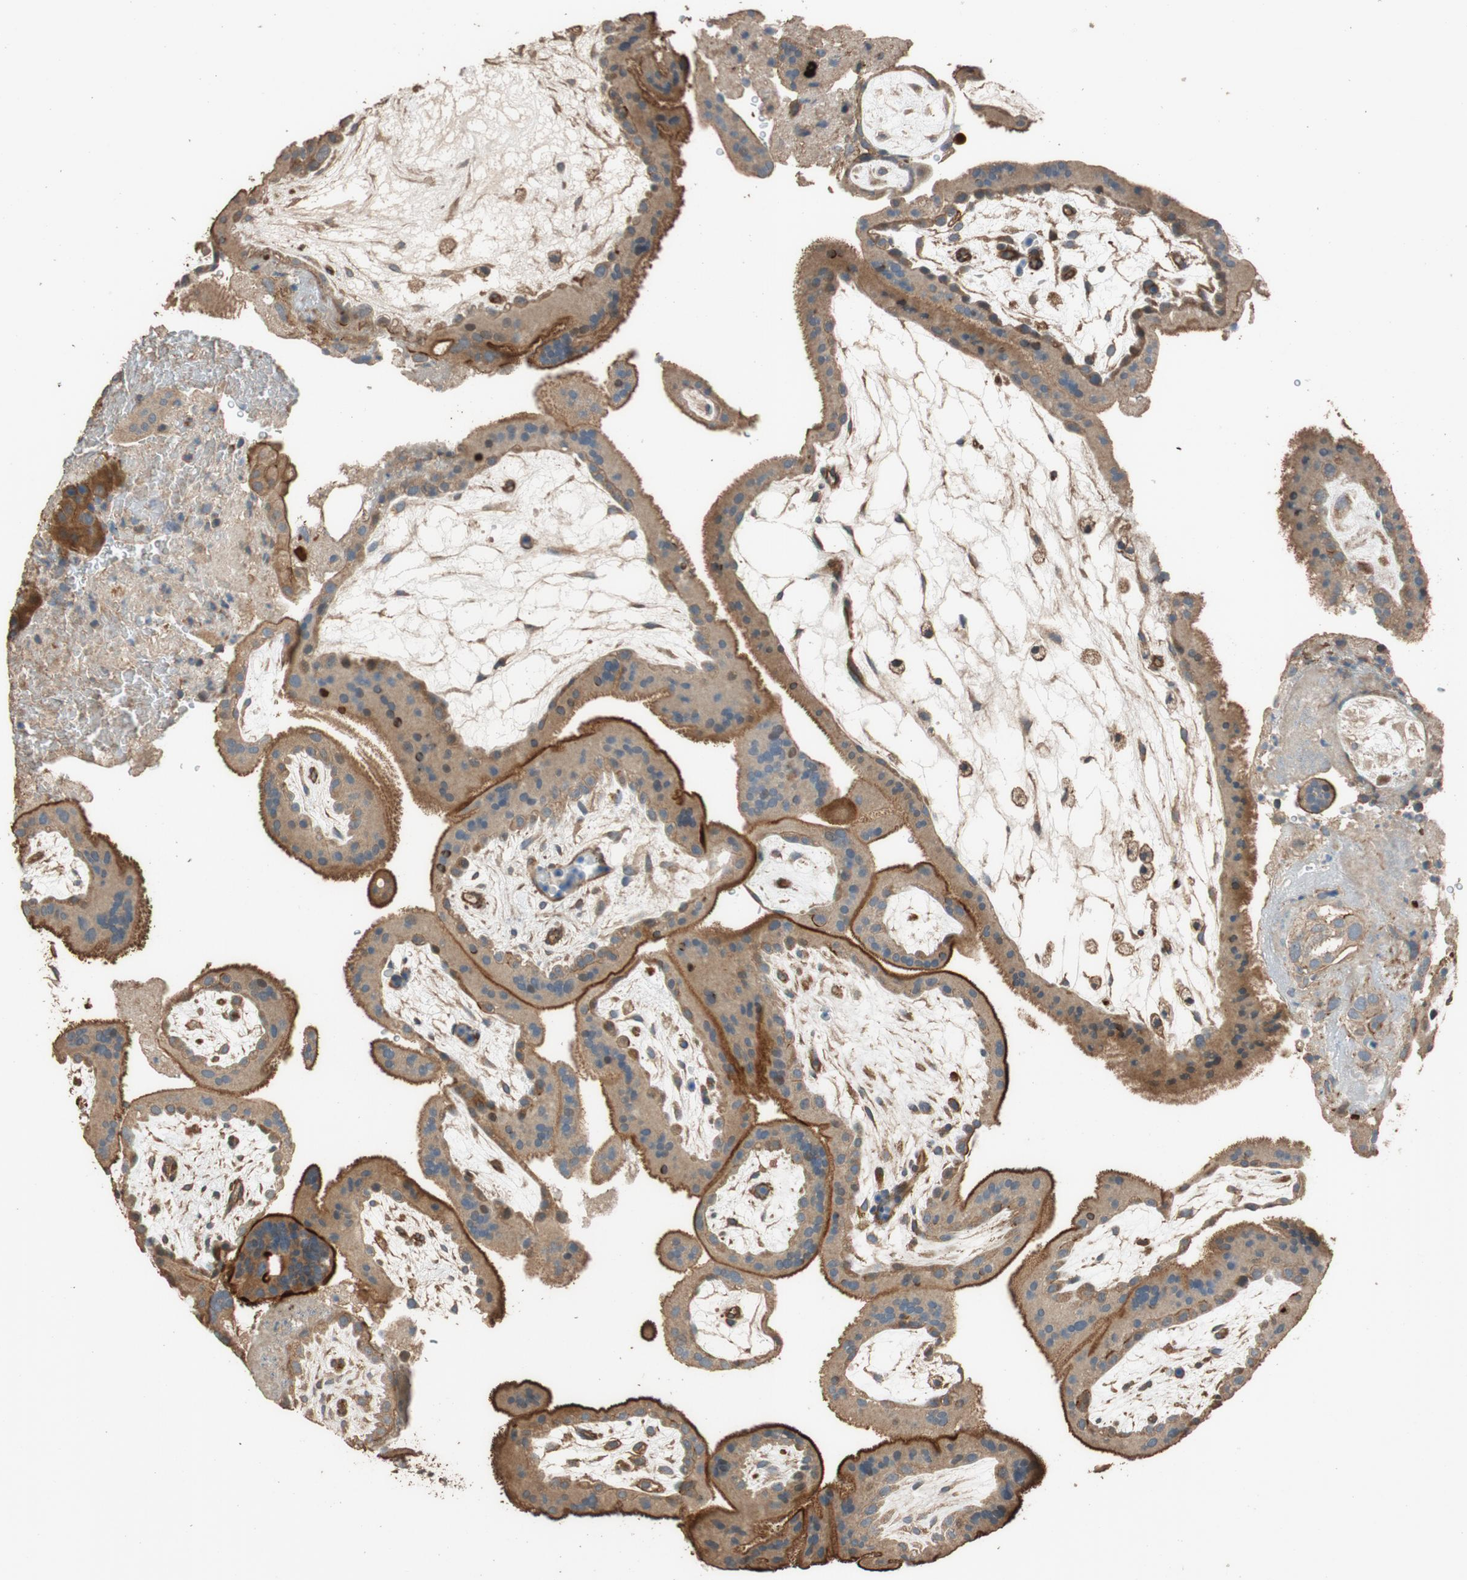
{"staining": {"intensity": "weak", "quantity": ">75%", "location": "cytoplasmic/membranous"}, "tissue": "placenta", "cell_type": "Decidual cells", "image_type": "normal", "snomed": [{"axis": "morphology", "description": "Normal tissue, NOS"}, {"axis": "topography", "description": "Placenta"}], "caption": "Immunohistochemistry of benign placenta shows low levels of weak cytoplasmic/membranous expression in approximately >75% of decidual cells. (brown staining indicates protein expression, while blue staining denotes nuclei).", "gene": "MST1R", "patient": {"sex": "female", "age": 19}}